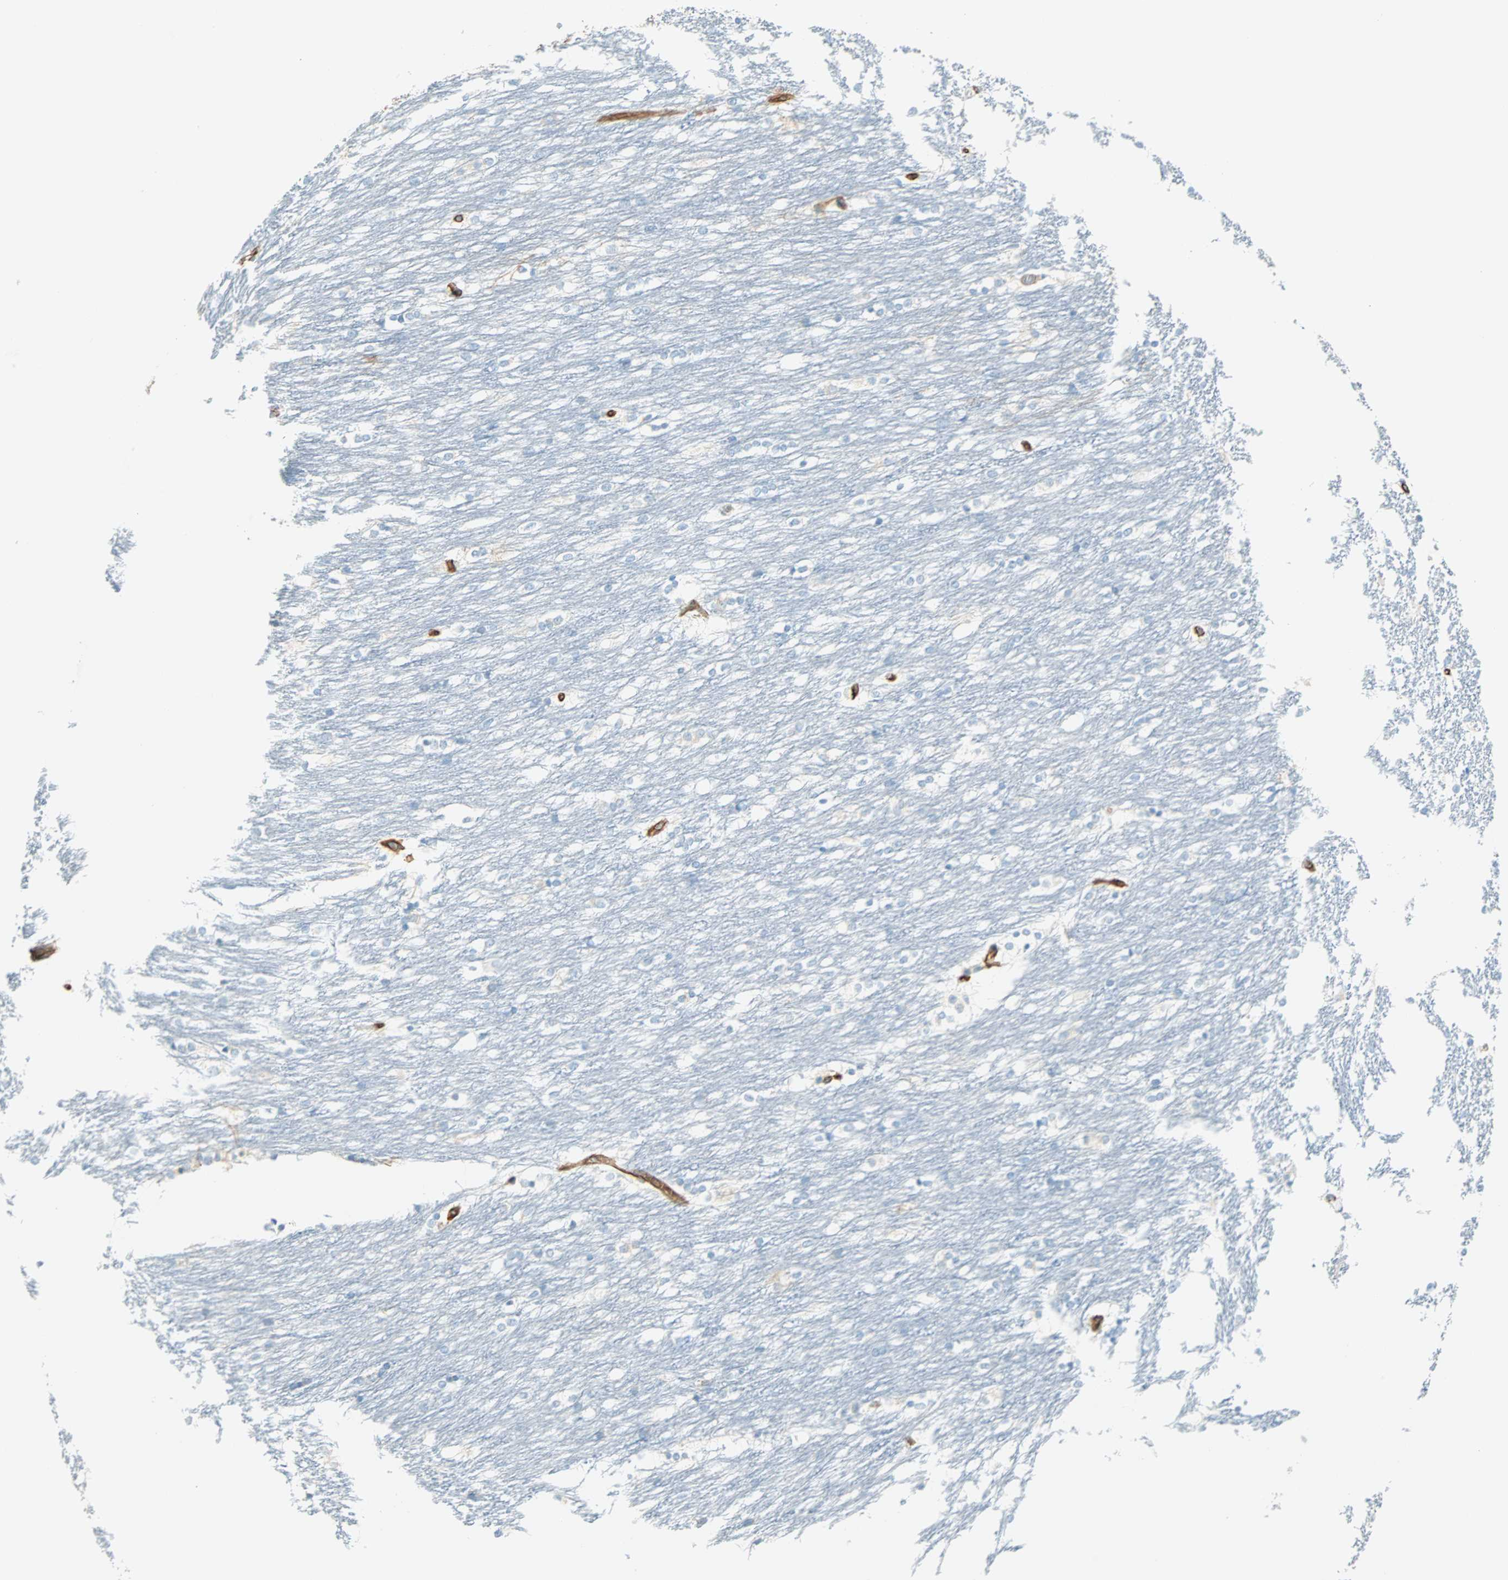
{"staining": {"intensity": "negative", "quantity": "none", "location": "none"}, "tissue": "caudate", "cell_type": "Glial cells", "image_type": "normal", "snomed": [{"axis": "morphology", "description": "Normal tissue, NOS"}, {"axis": "topography", "description": "Lateral ventricle wall"}], "caption": "Glial cells show no significant expression in normal caudate.", "gene": "NES", "patient": {"sex": "female", "age": 19}}